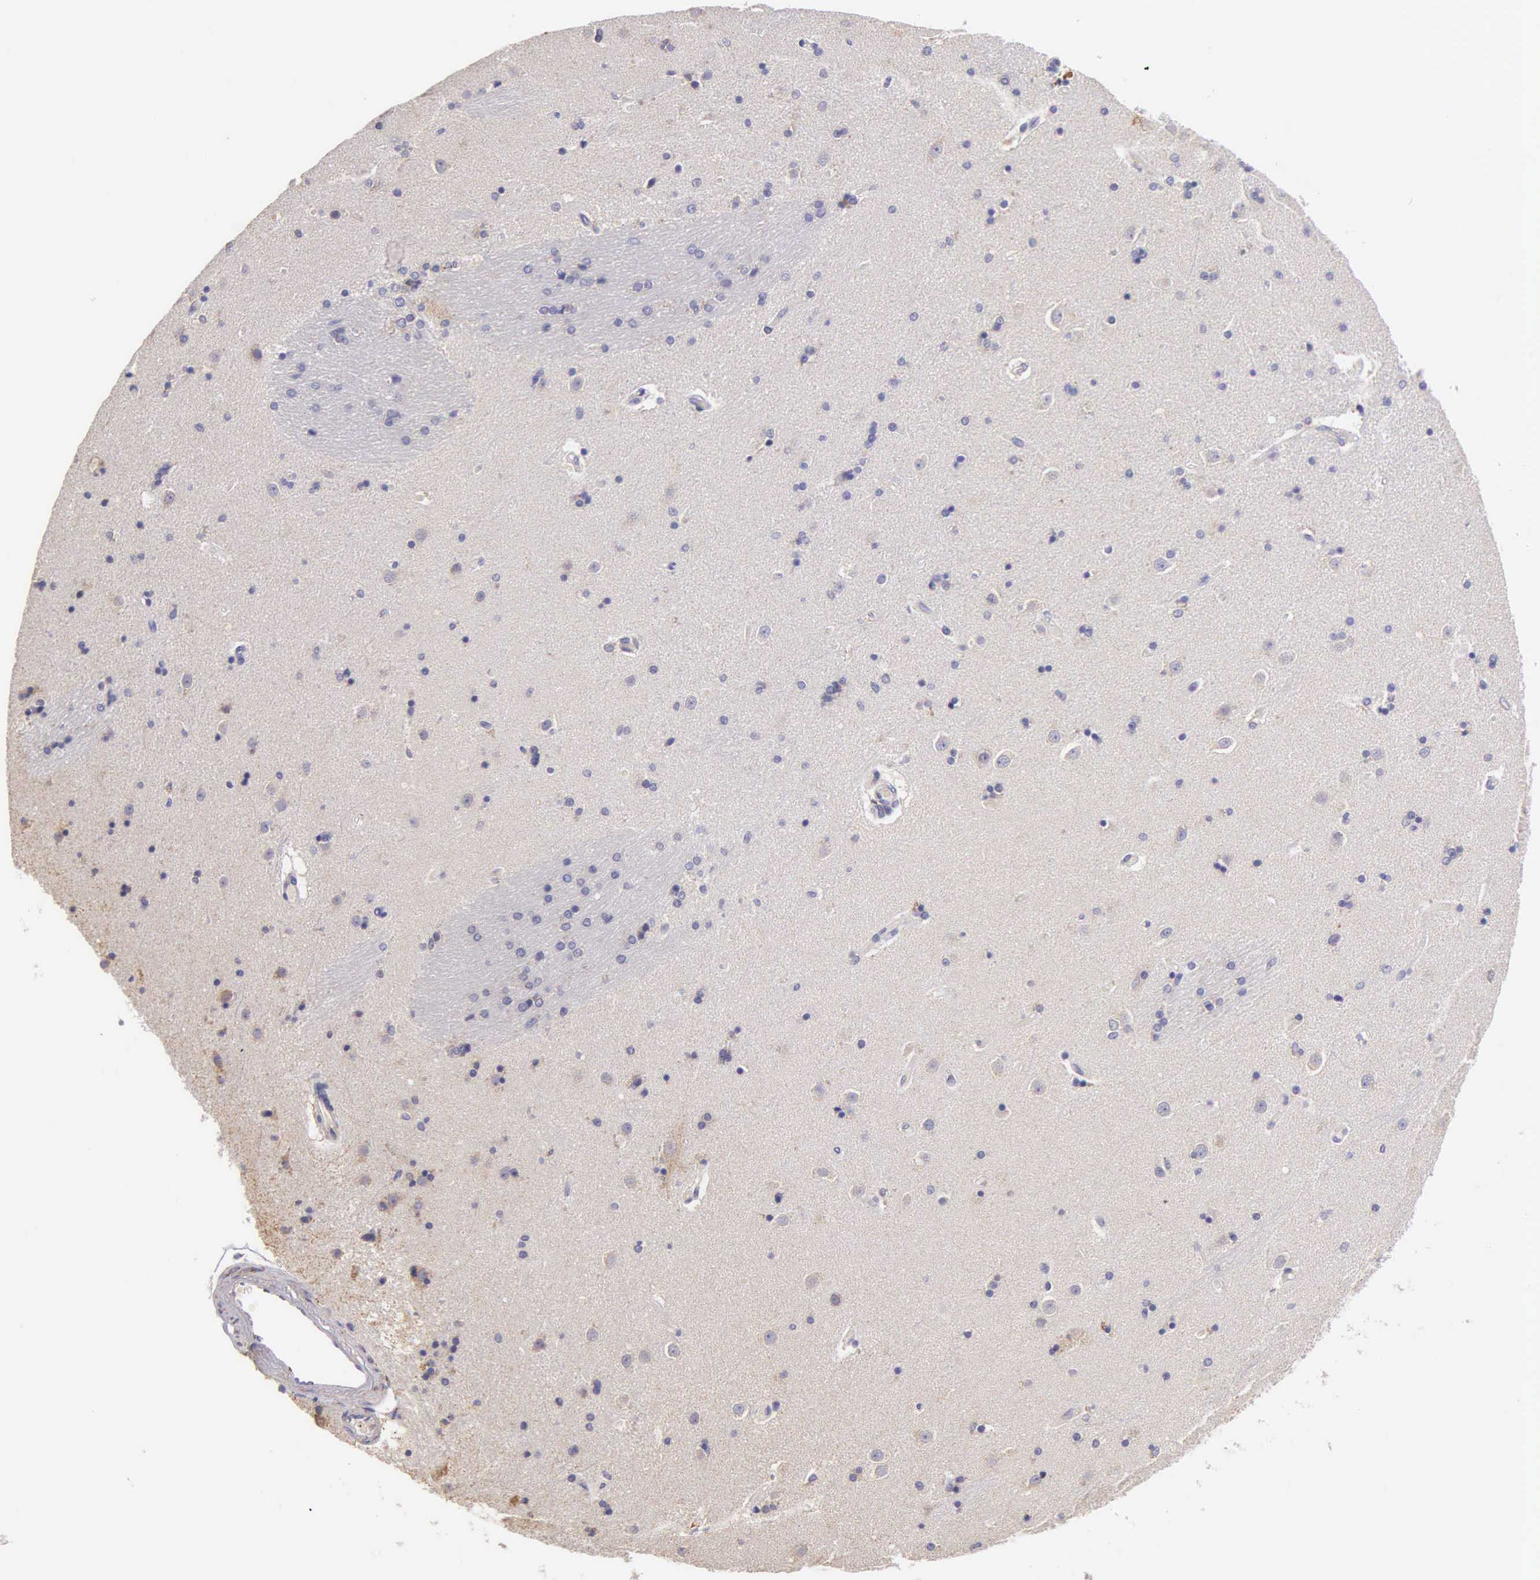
{"staining": {"intensity": "weak", "quantity": "<25%", "location": "cytoplasmic/membranous"}, "tissue": "caudate", "cell_type": "Glial cells", "image_type": "normal", "snomed": [{"axis": "morphology", "description": "Normal tissue, NOS"}, {"axis": "topography", "description": "Lateral ventricle wall"}], "caption": "Protein analysis of benign caudate demonstrates no significant staining in glial cells. (DAB immunohistochemistry (IHC) visualized using brightfield microscopy, high magnification).", "gene": "ESR1", "patient": {"sex": "female", "age": 54}}